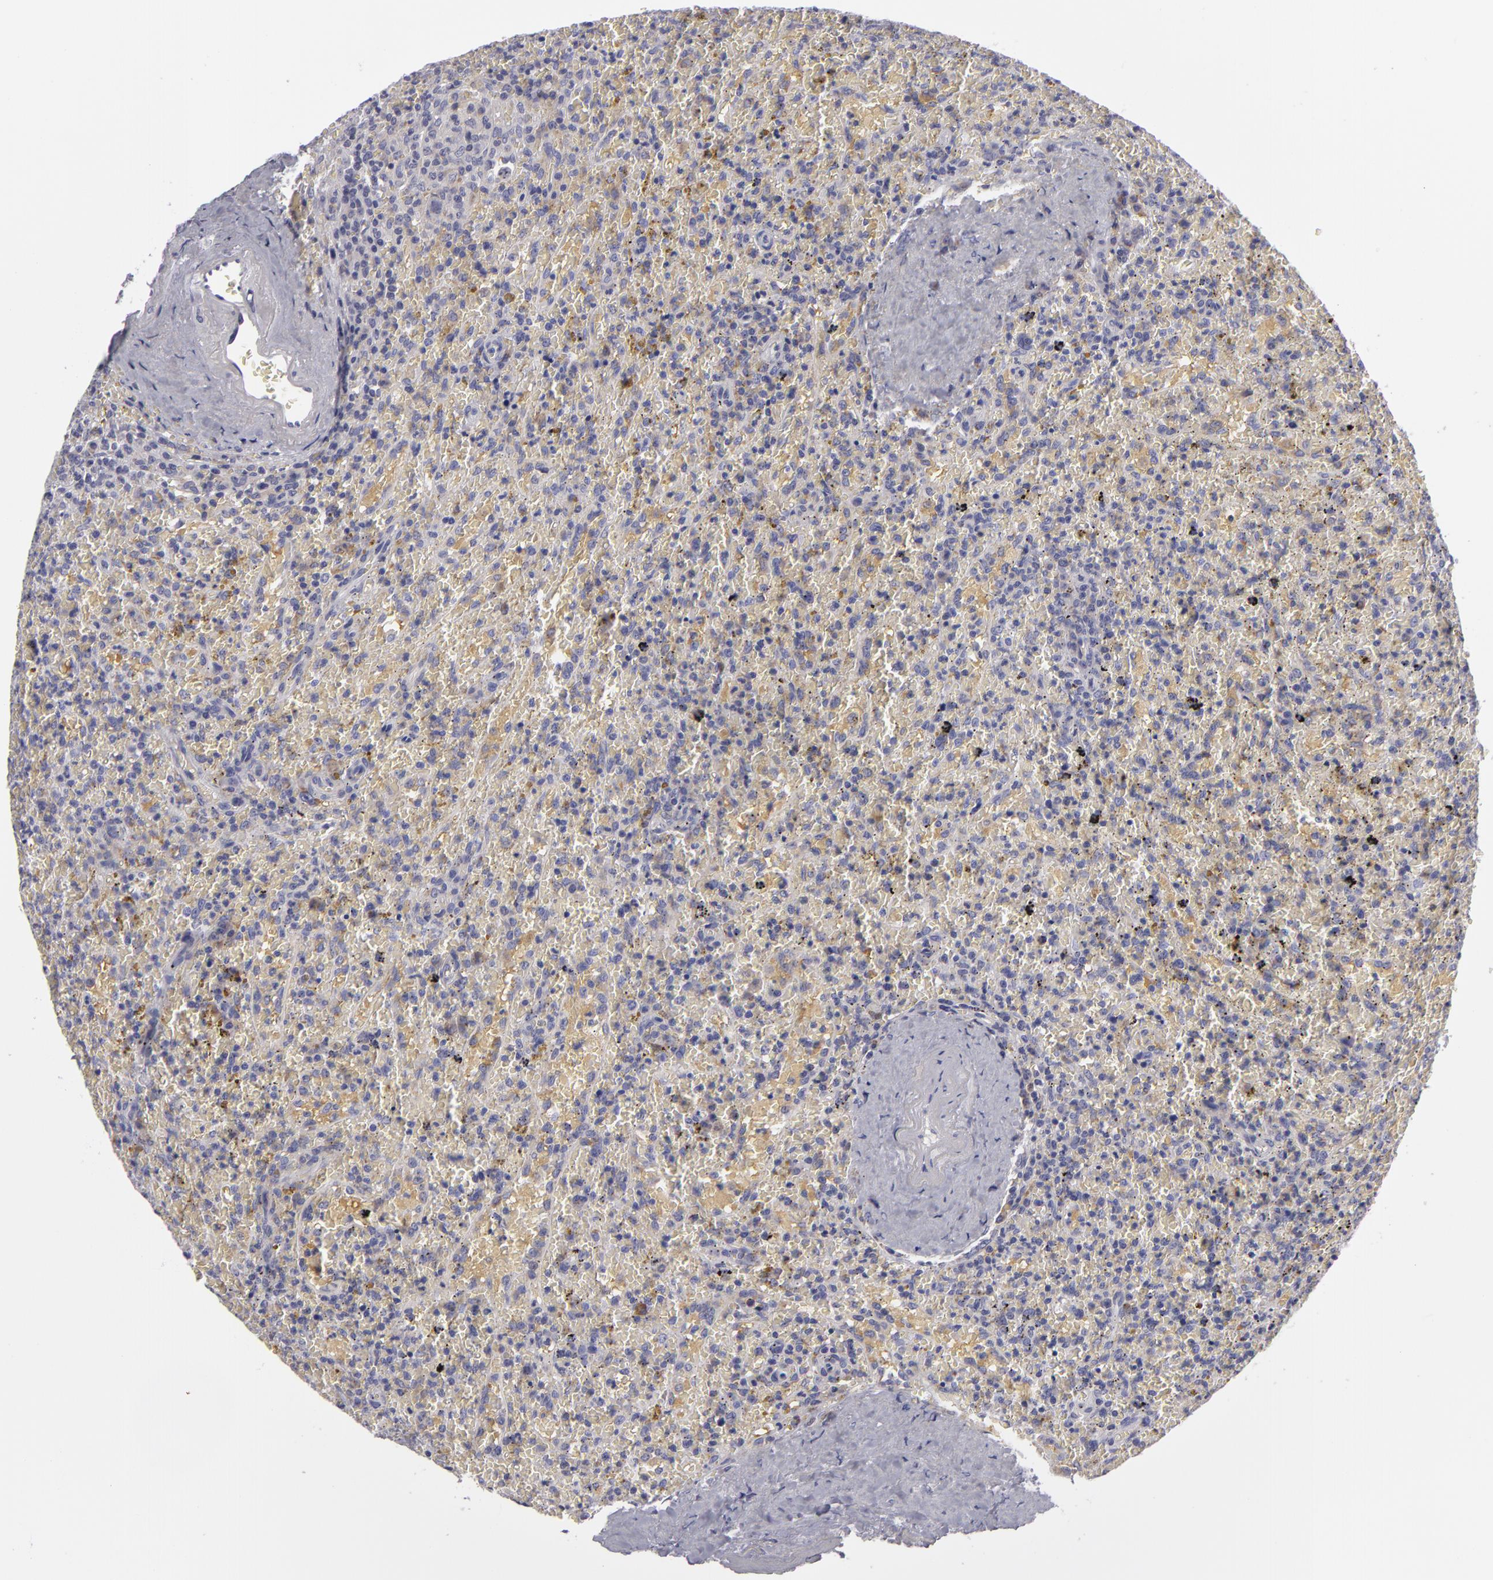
{"staining": {"intensity": "negative", "quantity": "none", "location": "none"}, "tissue": "lymphoma", "cell_type": "Tumor cells", "image_type": "cancer", "snomed": [{"axis": "morphology", "description": "Malignant lymphoma, non-Hodgkin's type, High grade"}, {"axis": "topography", "description": "Spleen"}, {"axis": "topography", "description": "Lymph node"}], "caption": "Human high-grade malignant lymphoma, non-Hodgkin's type stained for a protein using IHC exhibits no expression in tumor cells.", "gene": "ATP2B3", "patient": {"sex": "female", "age": 70}}